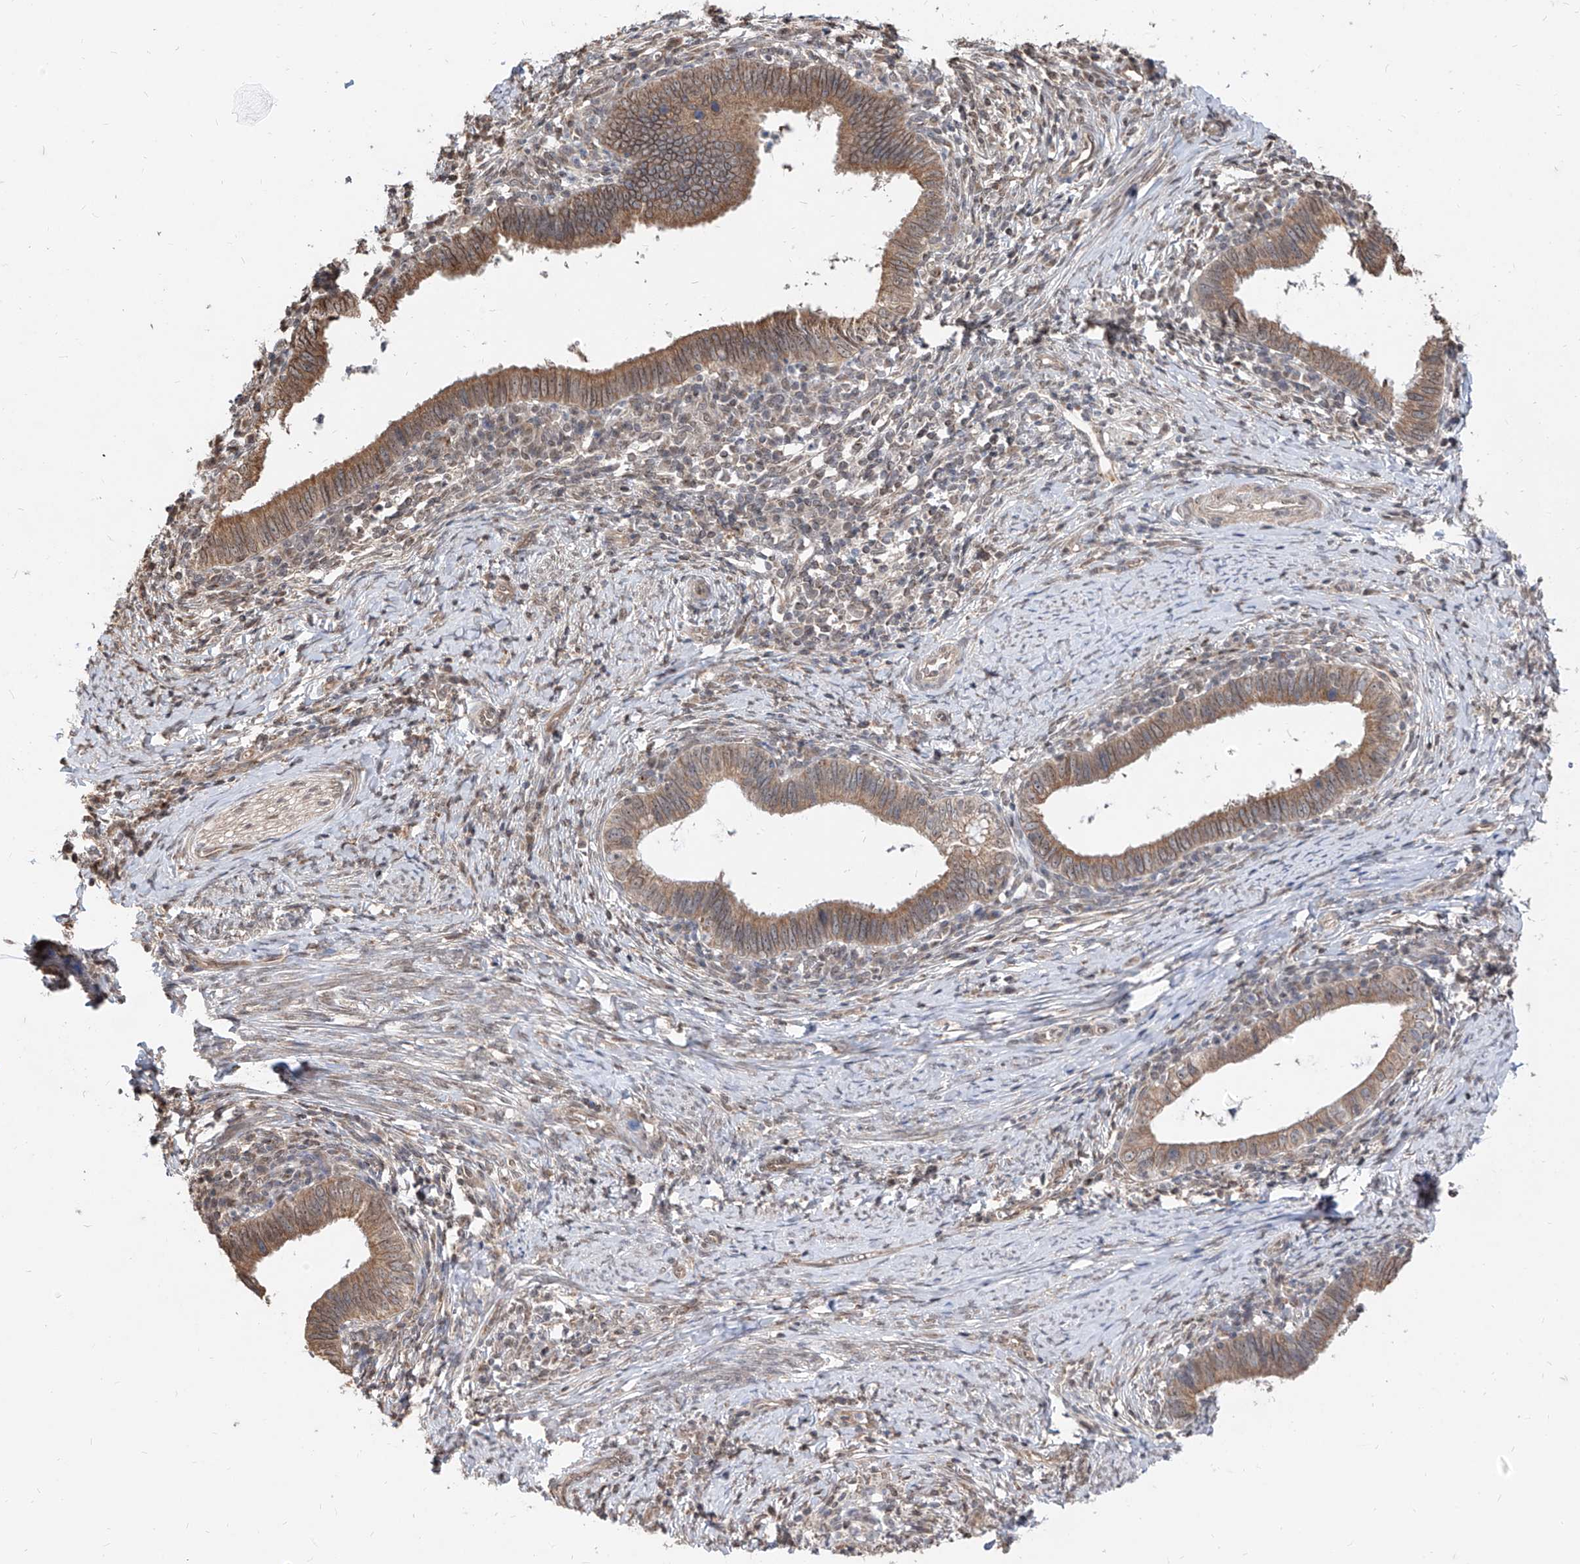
{"staining": {"intensity": "moderate", "quantity": ">75%", "location": "cytoplasmic/membranous"}, "tissue": "cervical cancer", "cell_type": "Tumor cells", "image_type": "cancer", "snomed": [{"axis": "morphology", "description": "Adenocarcinoma, NOS"}, {"axis": "topography", "description": "Cervix"}], "caption": "Moderate cytoplasmic/membranous positivity for a protein is appreciated in approximately >75% of tumor cells of adenocarcinoma (cervical) using immunohistochemistry (IHC).", "gene": "C8orf82", "patient": {"sex": "female", "age": 36}}